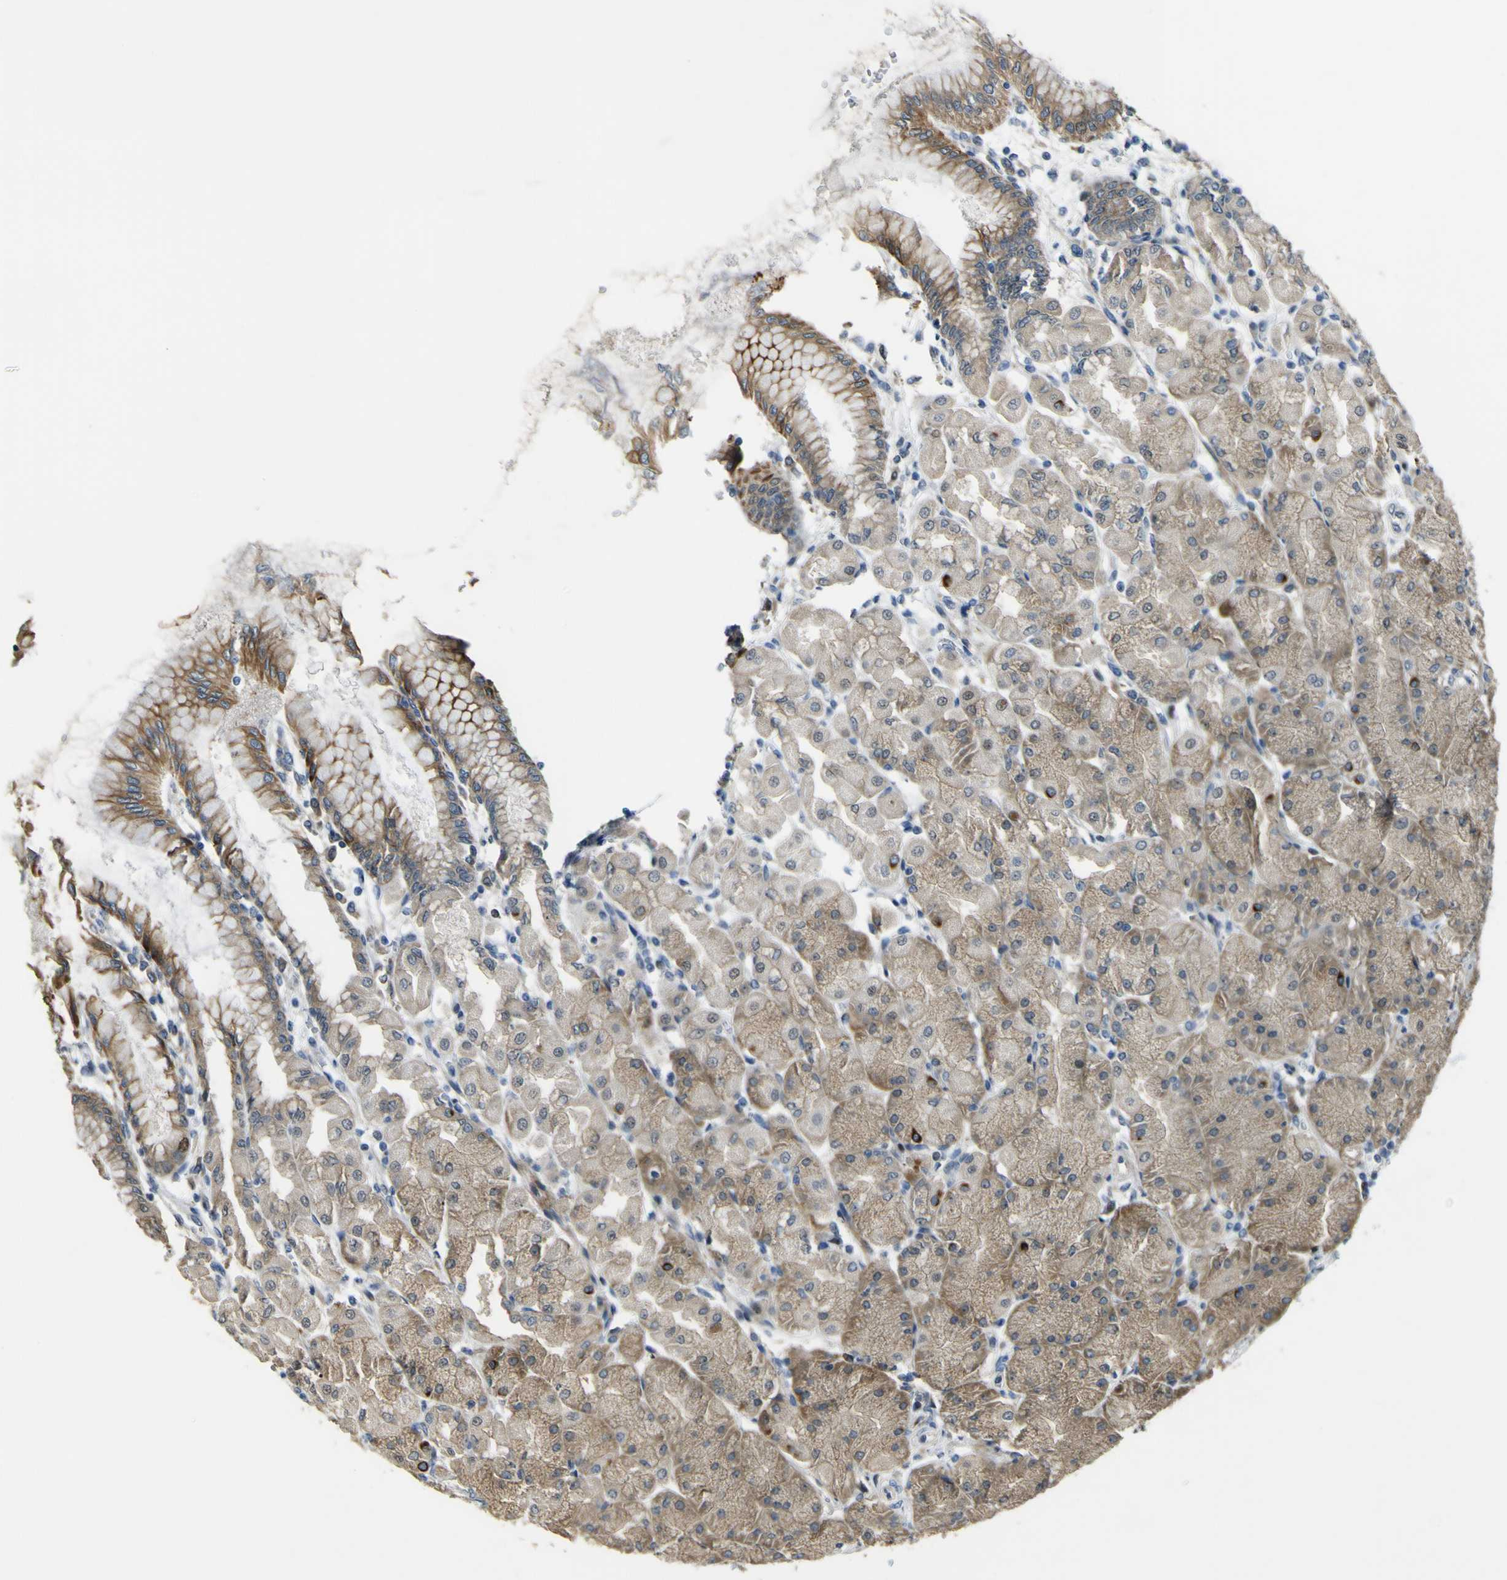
{"staining": {"intensity": "moderate", "quantity": ">75%", "location": "cytoplasmic/membranous"}, "tissue": "stomach", "cell_type": "Glandular cells", "image_type": "normal", "snomed": [{"axis": "morphology", "description": "Normal tissue, NOS"}, {"axis": "topography", "description": "Stomach, upper"}], "caption": "The micrograph shows a brown stain indicating the presence of a protein in the cytoplasmic/membranous of glandular cells in stomach. Using DAB (brown) and hematoxylin (blue) stains, captured at high magnification using brightfield microscopy.", "gene": "LBHD1", "patient": {"sex": "female", "age": 56}}